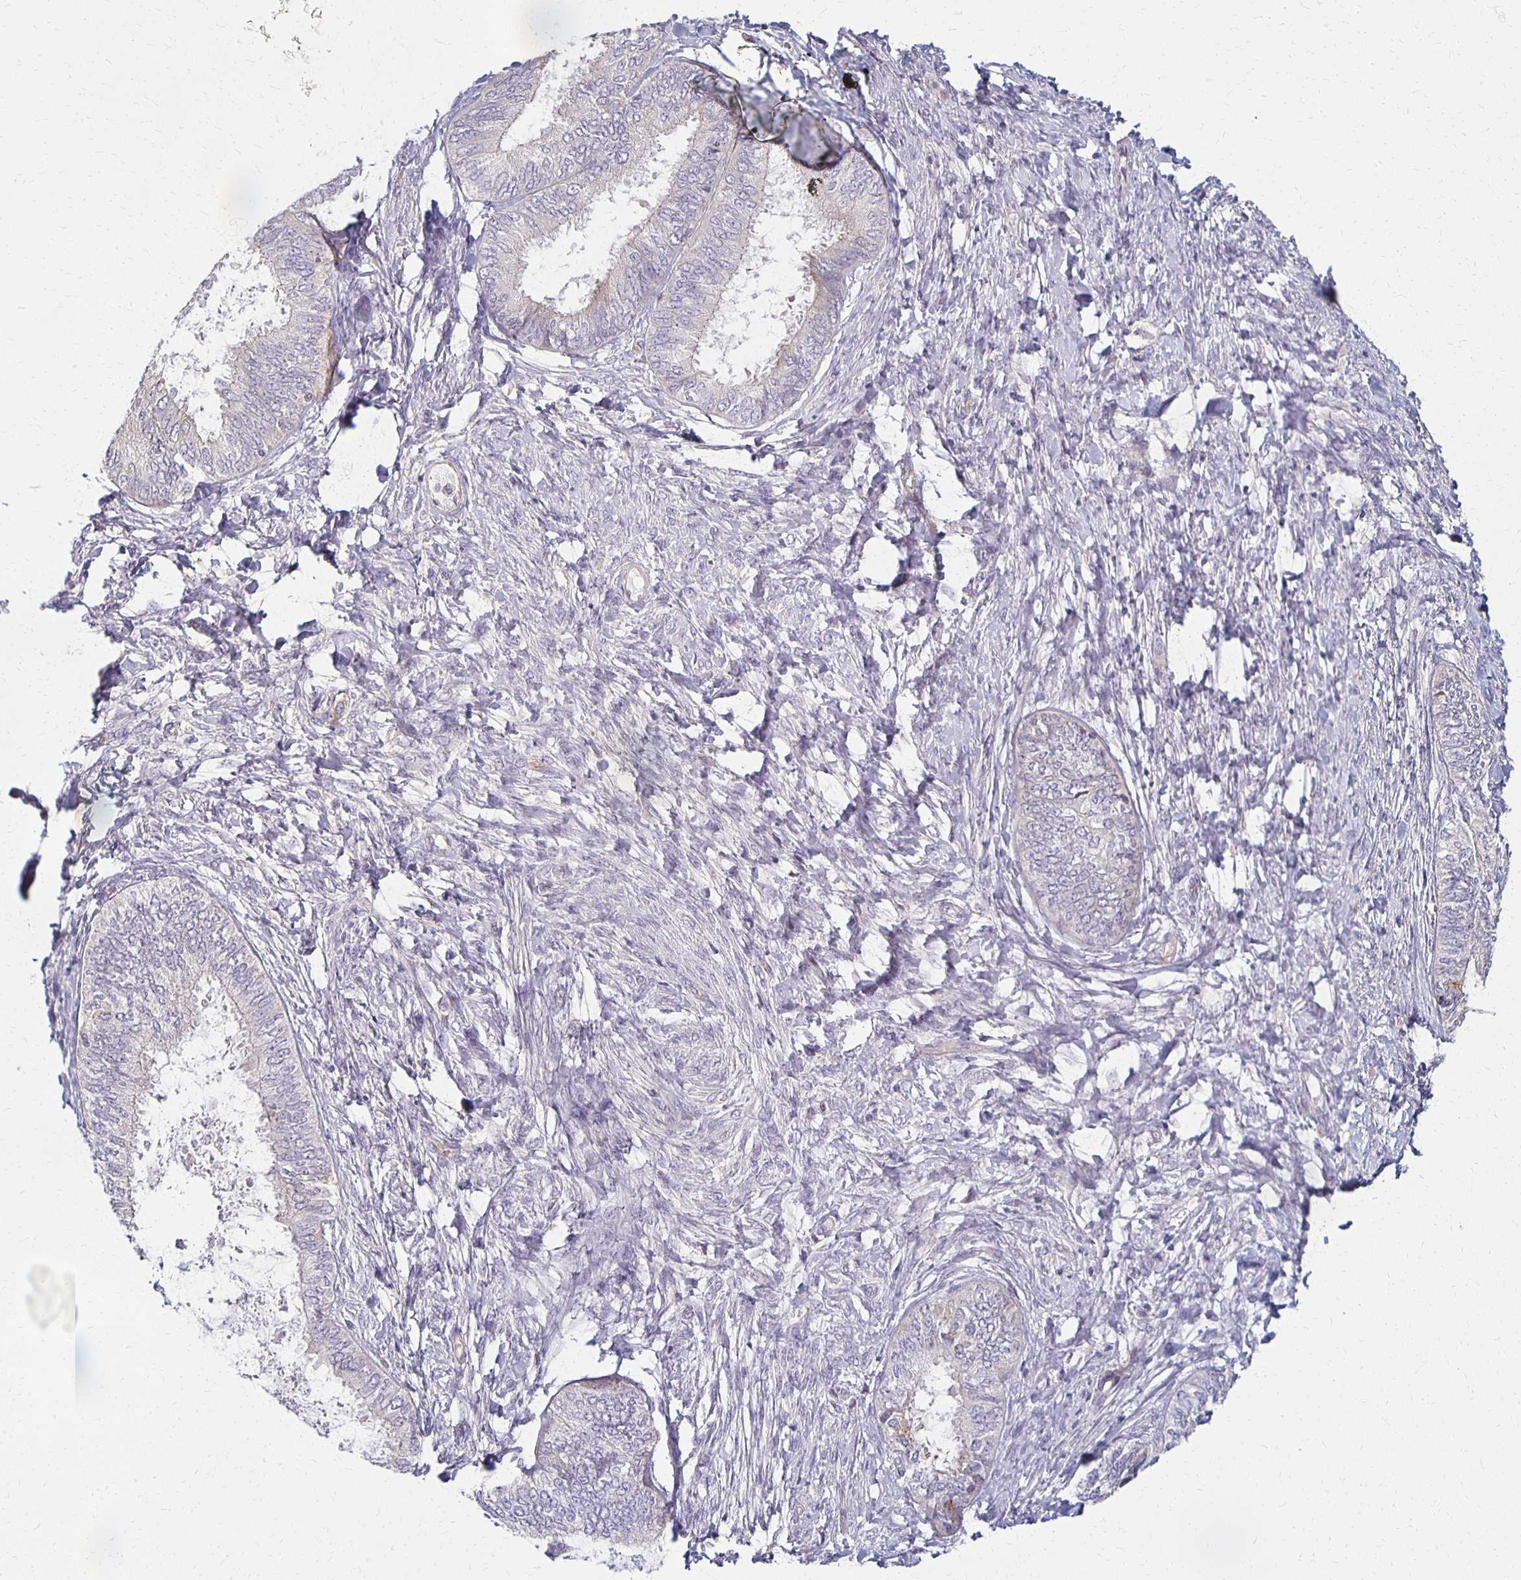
{"staining": {"intensity": "negative", "quantity": "none", "location": "none"}, "tissue": "ovarian cancer", "cell_type": "Tumor cells", "image_type": "cancer", "snomed": [{"axis": "morphology", "description": "Carcinoma, endometroid"}, {"axis": "topography", "description": "Ovary"}], "caption": "This is an immunohistochemistry (IHC) micrograph of human endometroid carcinoma (ovarian). There is no expression in tumor cells.", "gene": "GPX4", "patient": {"sex": "female", "age": 70}}